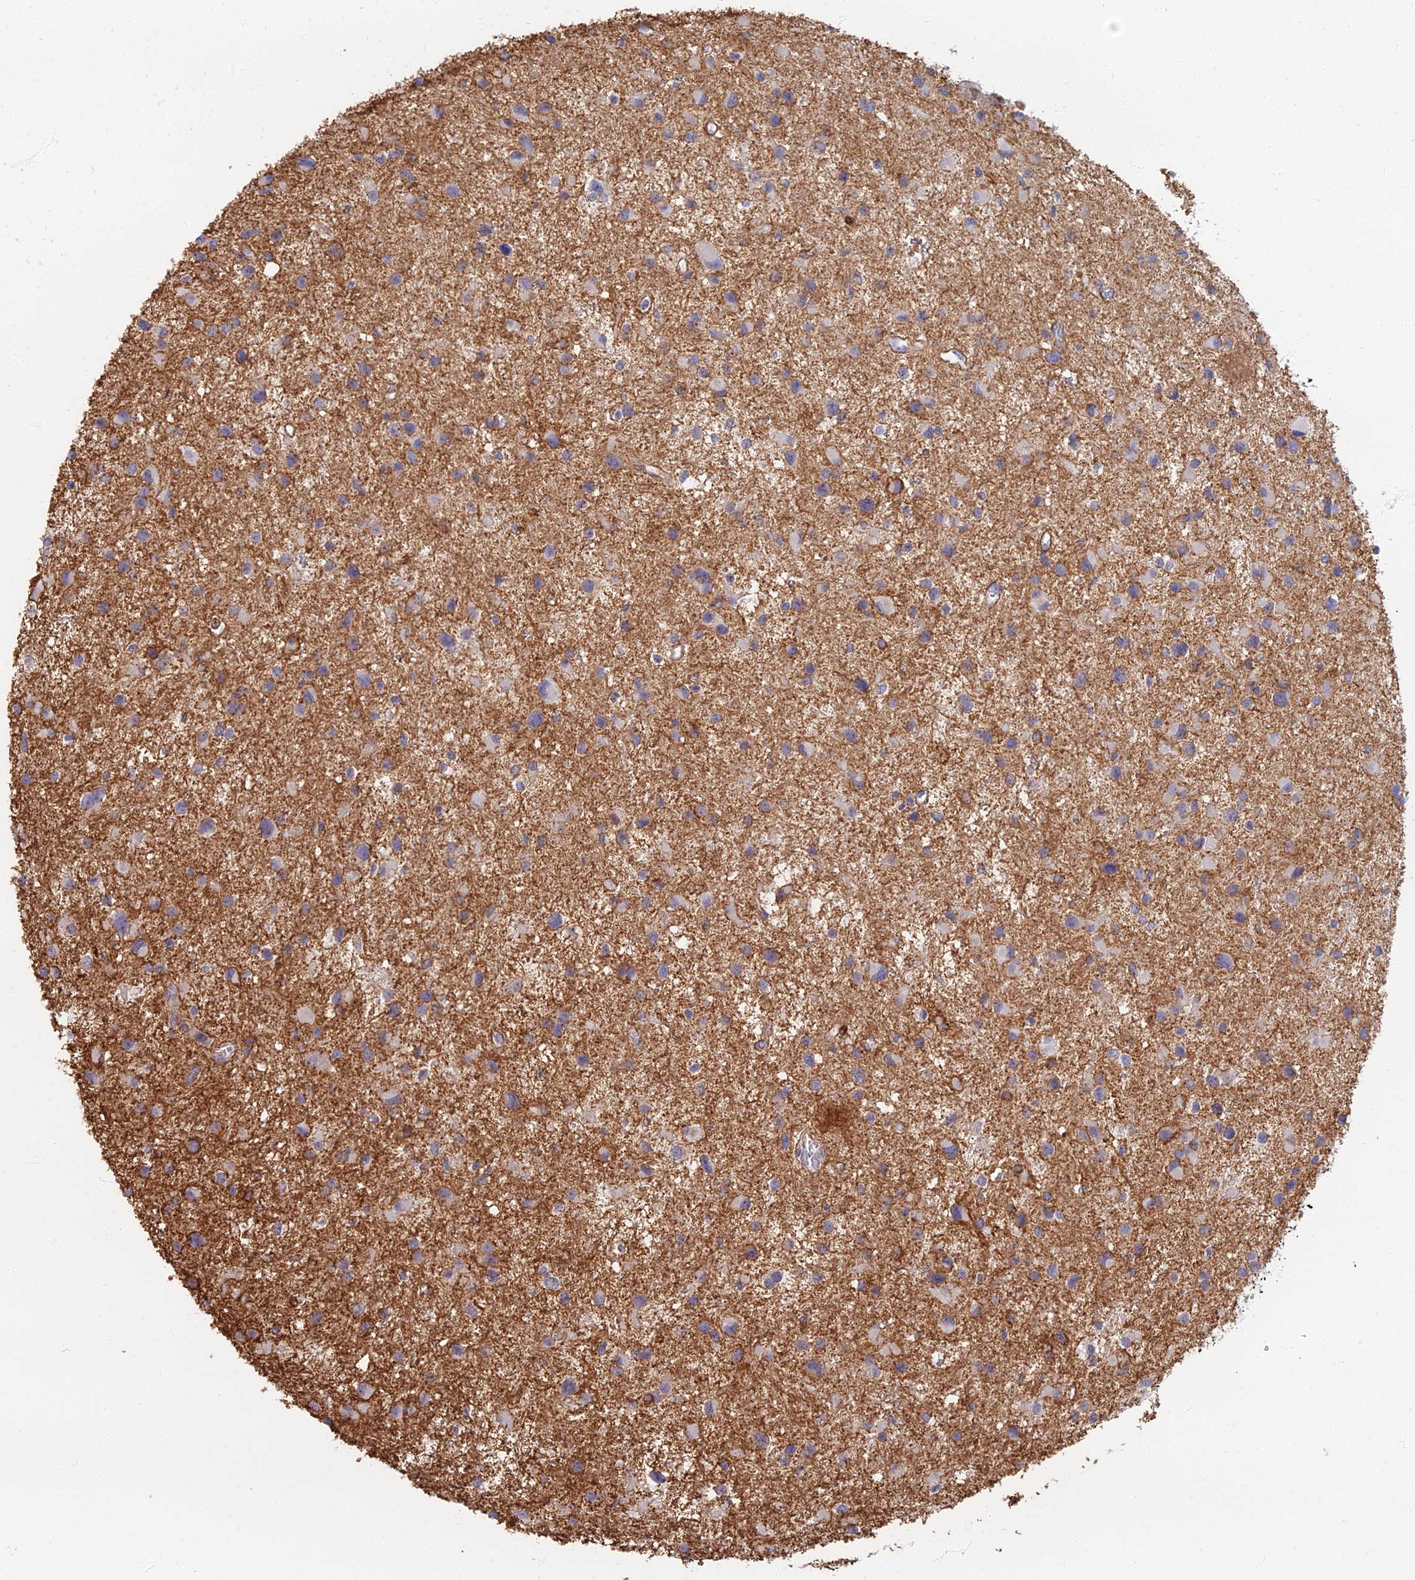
{"staining": {"intensity": "weak", "quantity": "25%-75%", "location": "cytoplasmic/membranous"}, "tissue": "glioma", "cell_type": "Tumor cells", "image_type": "cancer", "snomed": [{"axis": "morphology", "description": "Glioma, malignant, Low grade"}, {"axis": "topography", "description": "Brain"}], "caption": "IHC staining of low-grade glioma (malignant), which displays low levels of weak cytoplasmic/membranous staining in approximately 25%-75% of tumor cells indicating weak cytoplasmic/membranous protein expression. The staining was performed using DAB (3,3'-diaminobenzidine) (brown) for protein detection and nuclei were counterstained in hematoxylin (blue).", "gene": "C15orf40", "patient": {"sex": "female", "age": 32}}